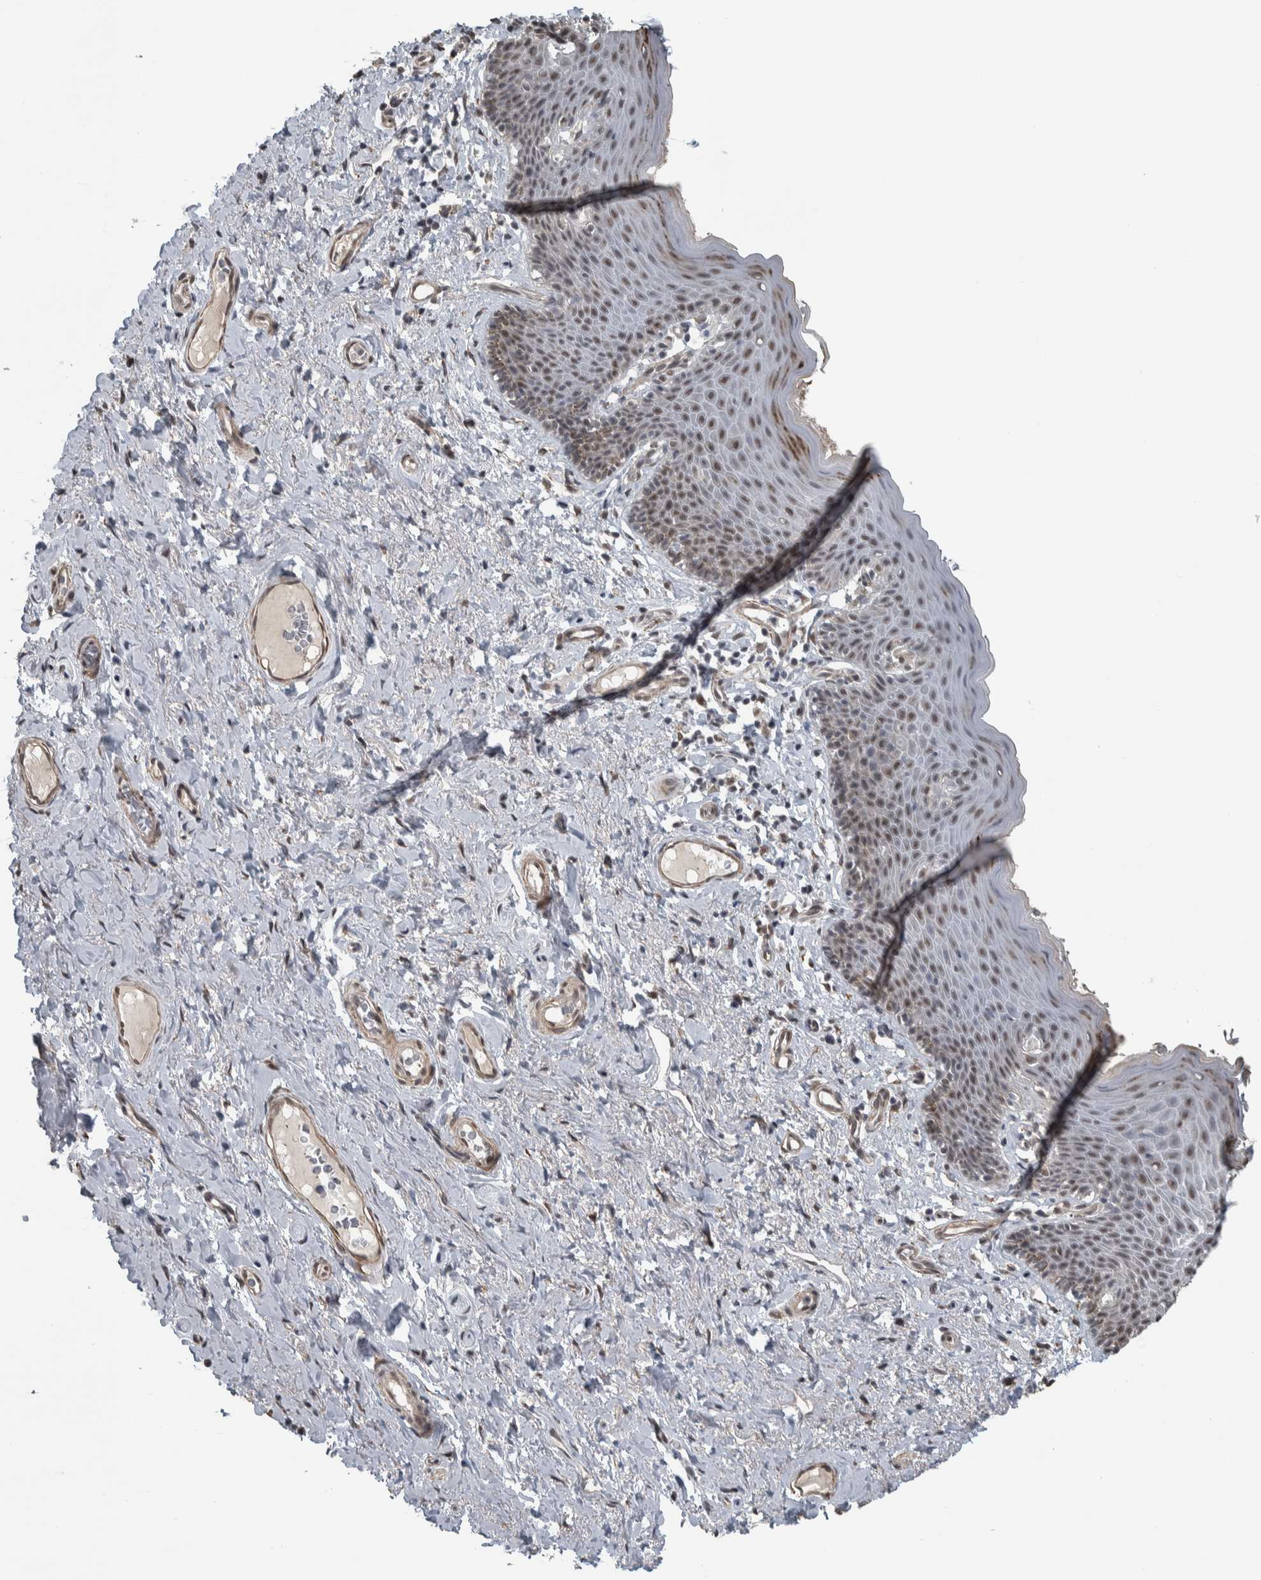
{"staining": {"intensity": "strong", "quantity": ">75%", "location": "nuclear"}, "tissue": "skin", "cell_type": "Epidermal cells", "image_type": "normal", "snomed": [{"axis": "morphology", "description": "Normal tissue, NOS"}, {"axis": "topography", "description": "Vulva"}], "caption": "A histopathology image showing strong nuclear expression in about >75% of epidermal cells in unremarkable skin, as visualized by brown immunohistochemical staining.", "gene": "DDX42", "patient": {"sex": "female", "age": 66}}